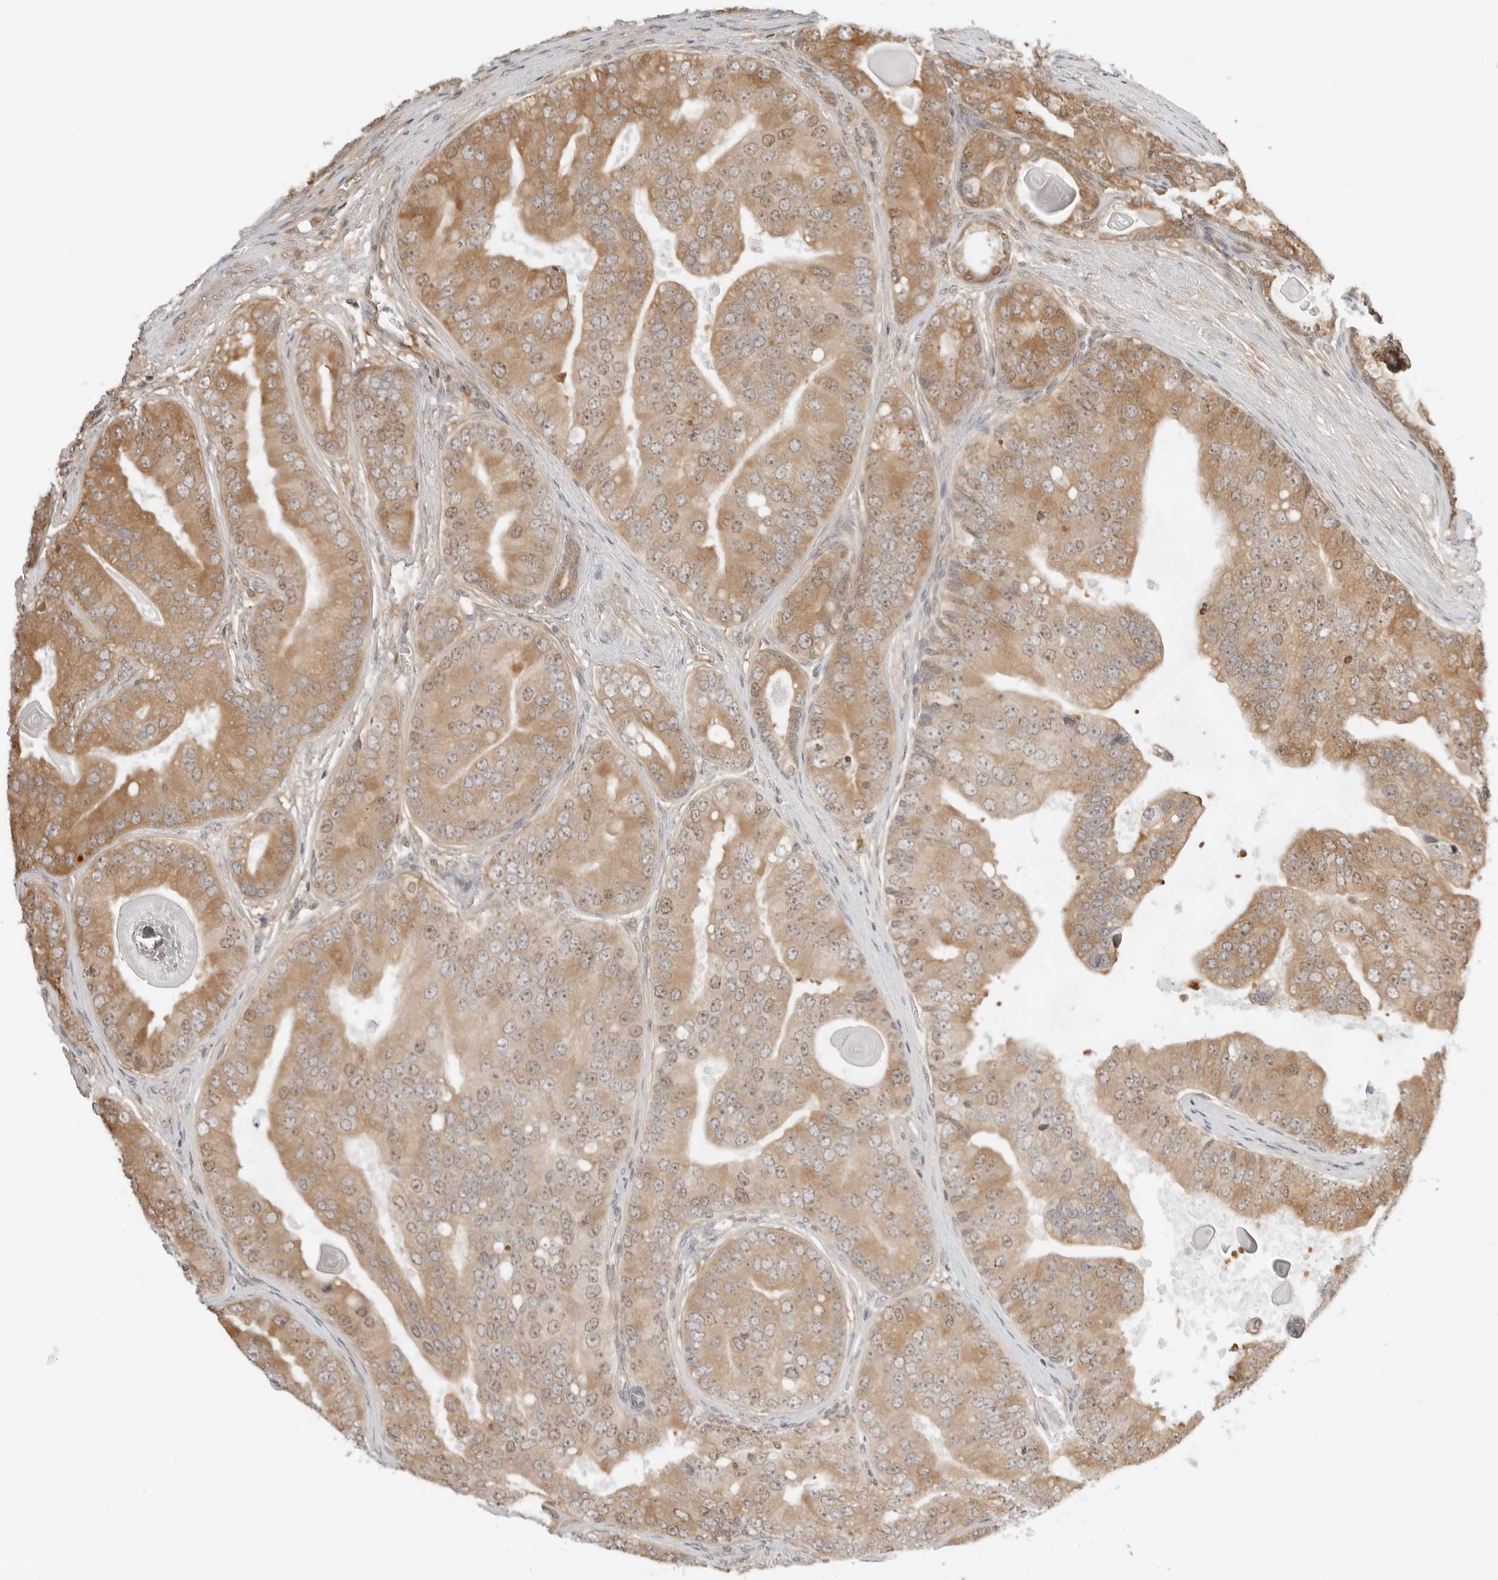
{"staining": {"intensity": "moderate", "quantity": ">75%", "location": "cytoplasmic/membranous,nuclear"}, "tissue": "prostate cancer", "cell_type": "Tumor cells", "image_type": "cancer", "snomed": [{"axis": "morphology", "description": "Adenocarcinoma, High grade"}, {"axis": "topography", "description": "Prostate"}], "caption": "Immunohistochemistry photomicrograph of neoplastic tissue: human prostate cancer (high-grade adenocarcinoma) stained using IHC exhibits medium levels of moderate protein expression localized specifically in the cytoplasmic/membranous and nuclear of tumor cells, appearing as a cytoplasmic/membranous and nuclear brown color.", "gene": "NUDC", "patient": {"sex": "male", "age": 70}}